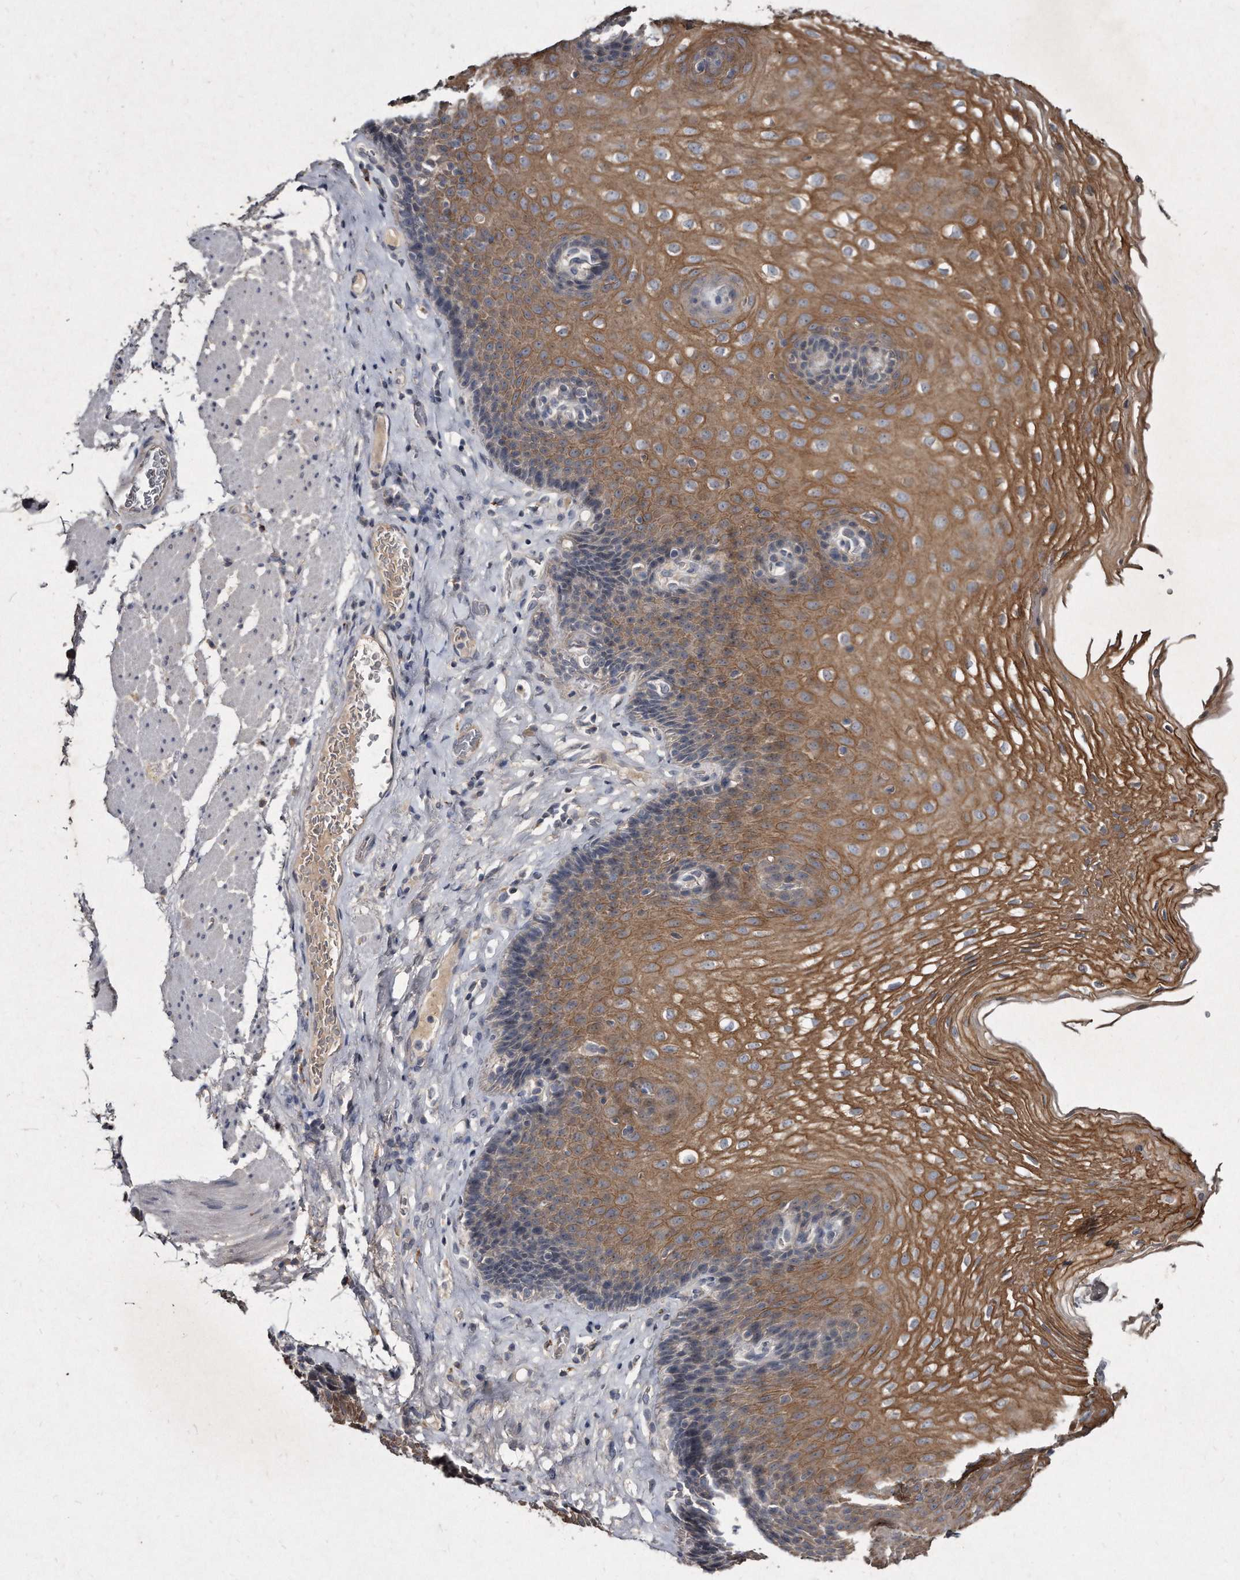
{"staining": {"intensity": "strong", "quantity": ">75%", "location": "cytoplasmic/membranous"}, "tissue": "esophagus", "cell_type": "Squamous epithelial cells", "image_type": "normal", "snomed": [{"axis": "morphology", "description": "Normal tissue, NOS"}, {"axis": "topography", "description": "Esophagus"}], "caption": "Esophagus stained with DAB immunohistochemistry exhibits high levels of strong cytoplasmic/membranous positivity in about >75% of squamous epithelial cells.", "gene": "KLHDC3", "patient": {"sex": "female", "age": 66}}